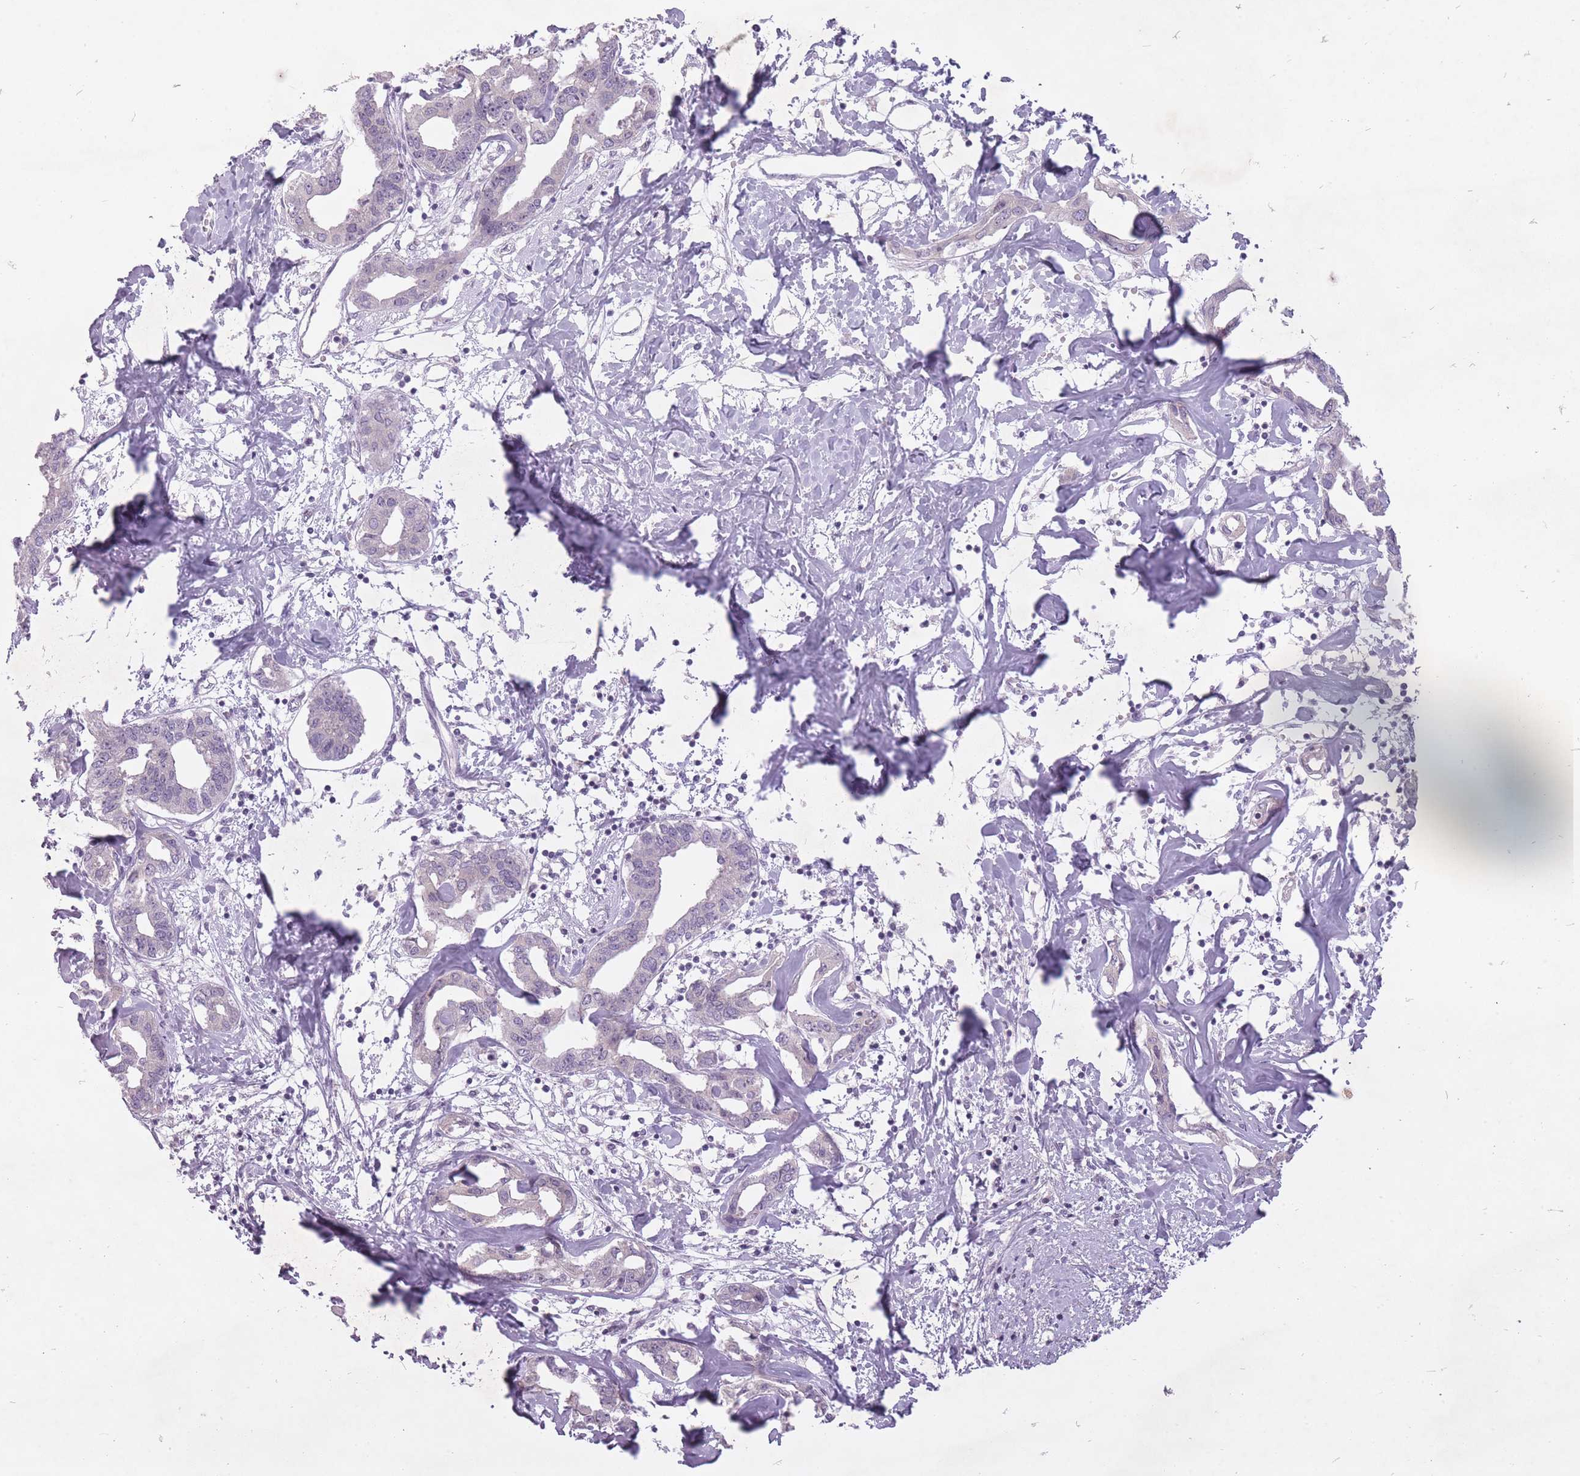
{"staining": {"intensity": "negative", "quantity": "none", "location": "none"}, "tissue": "liver cancer", "cell_type": "Tumor cells", "image_type": "cancer", "snomed": [{"axis": "morphology", "description": "Cholangiocarcinoma"}, {"axis": "topography", "description": "Liver"}], "caption": "DAB (3,3'-diaminobenzidine) immunohistochemical staining of human liver cancer exhibits no significant expression in tumor cells.", "gene": "FAM43B", "patient": {"sex": "male", "age": 59}}